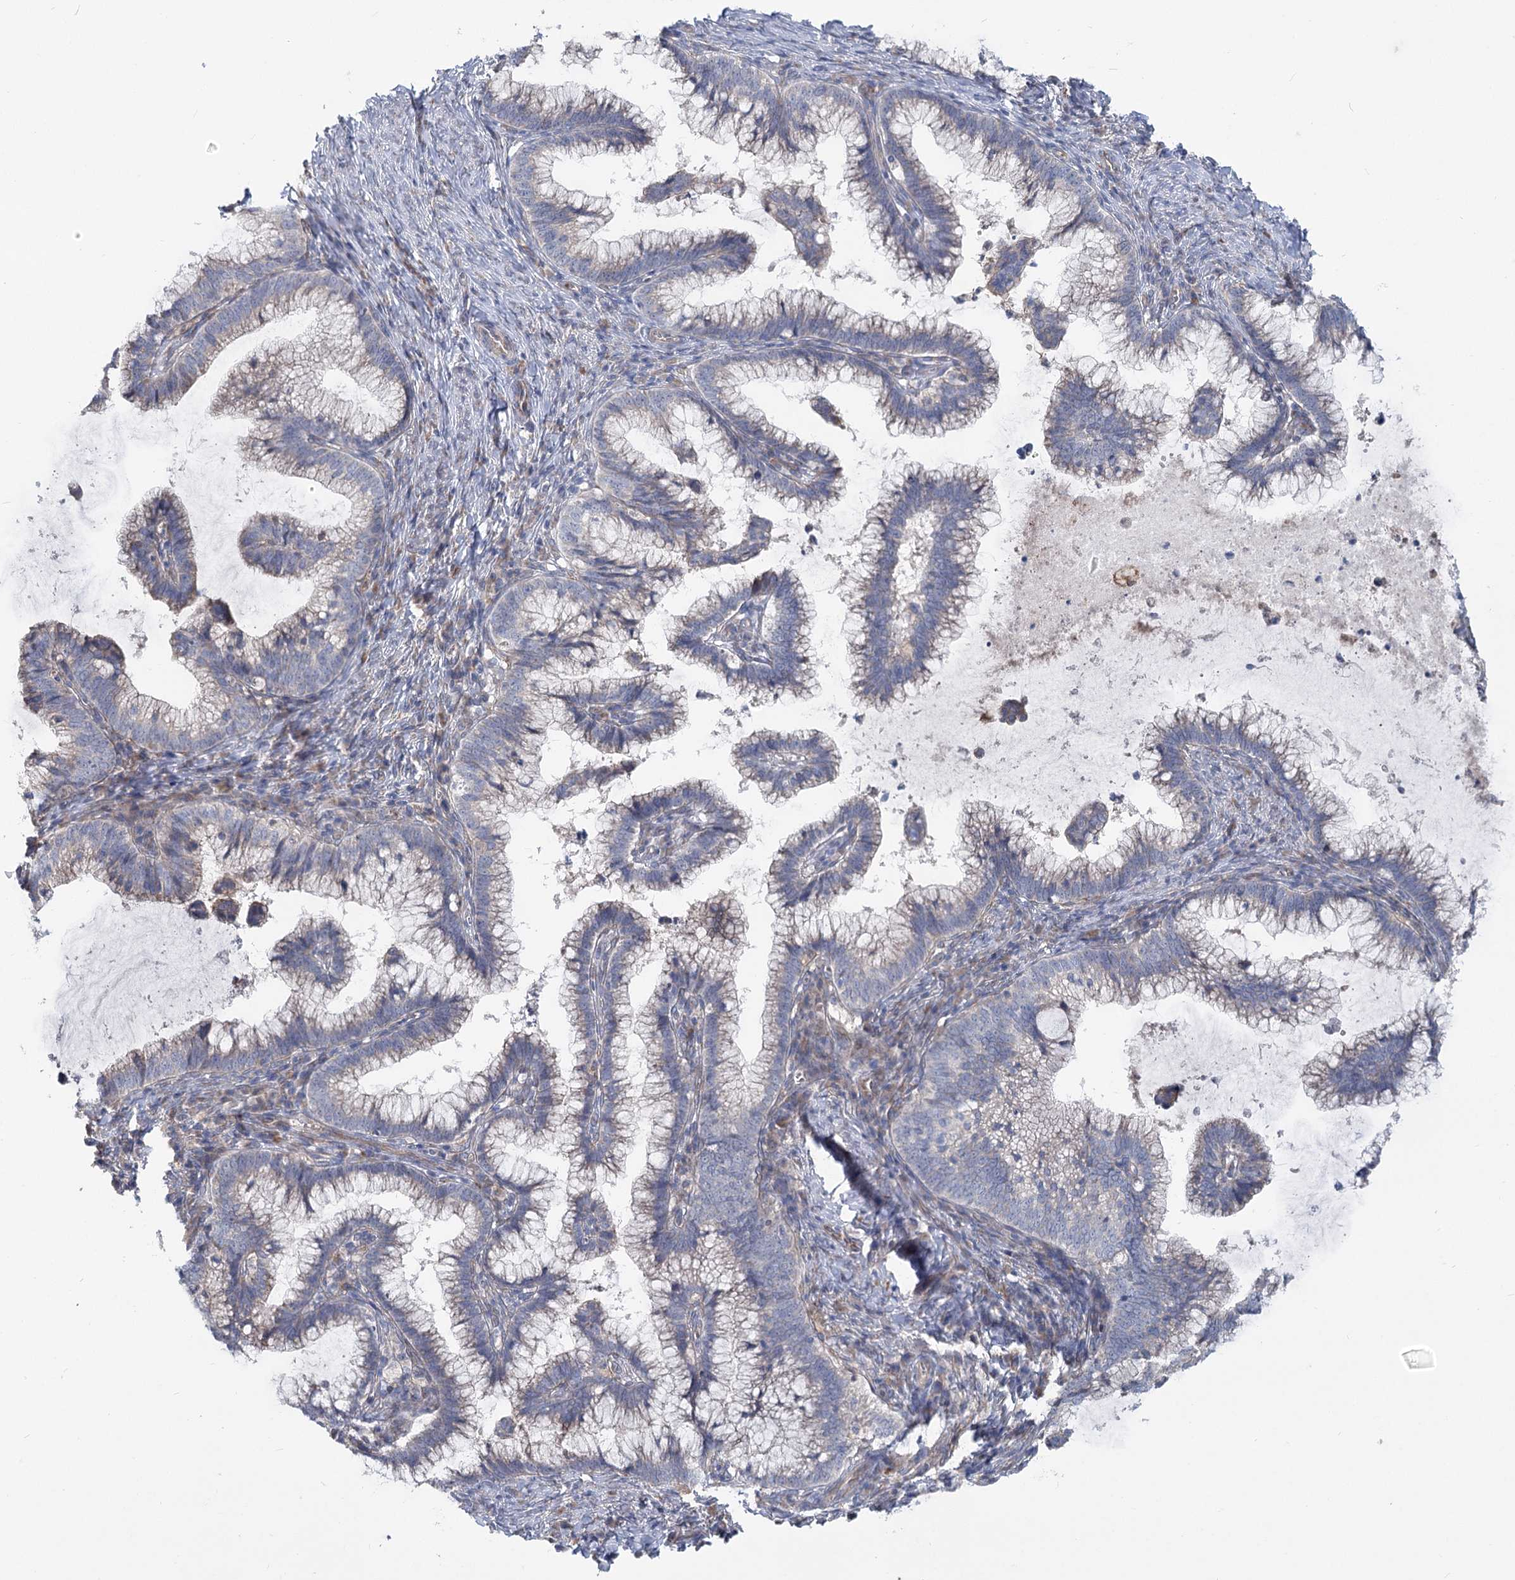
{"staining": {"intensity": "weak", "quantity": "<25%", "location": "cytoplasmic/membranous"}, "tissue": "cervical cancer", "cell_type": "Tumor cells", "image_type": "cancer", "snomed": [{"axis": "morphology", "description": "Adenocarcinoma, NOS"}, {"axis": "topography", "description": "Cervix"}], "caption": "Micrograph shows no significant protein positivity in tumor cells of cervical cancer. (DAB IHC, high magnification).", "gene": "CIB4", "patient": {"sex": "female", "age": 36}}